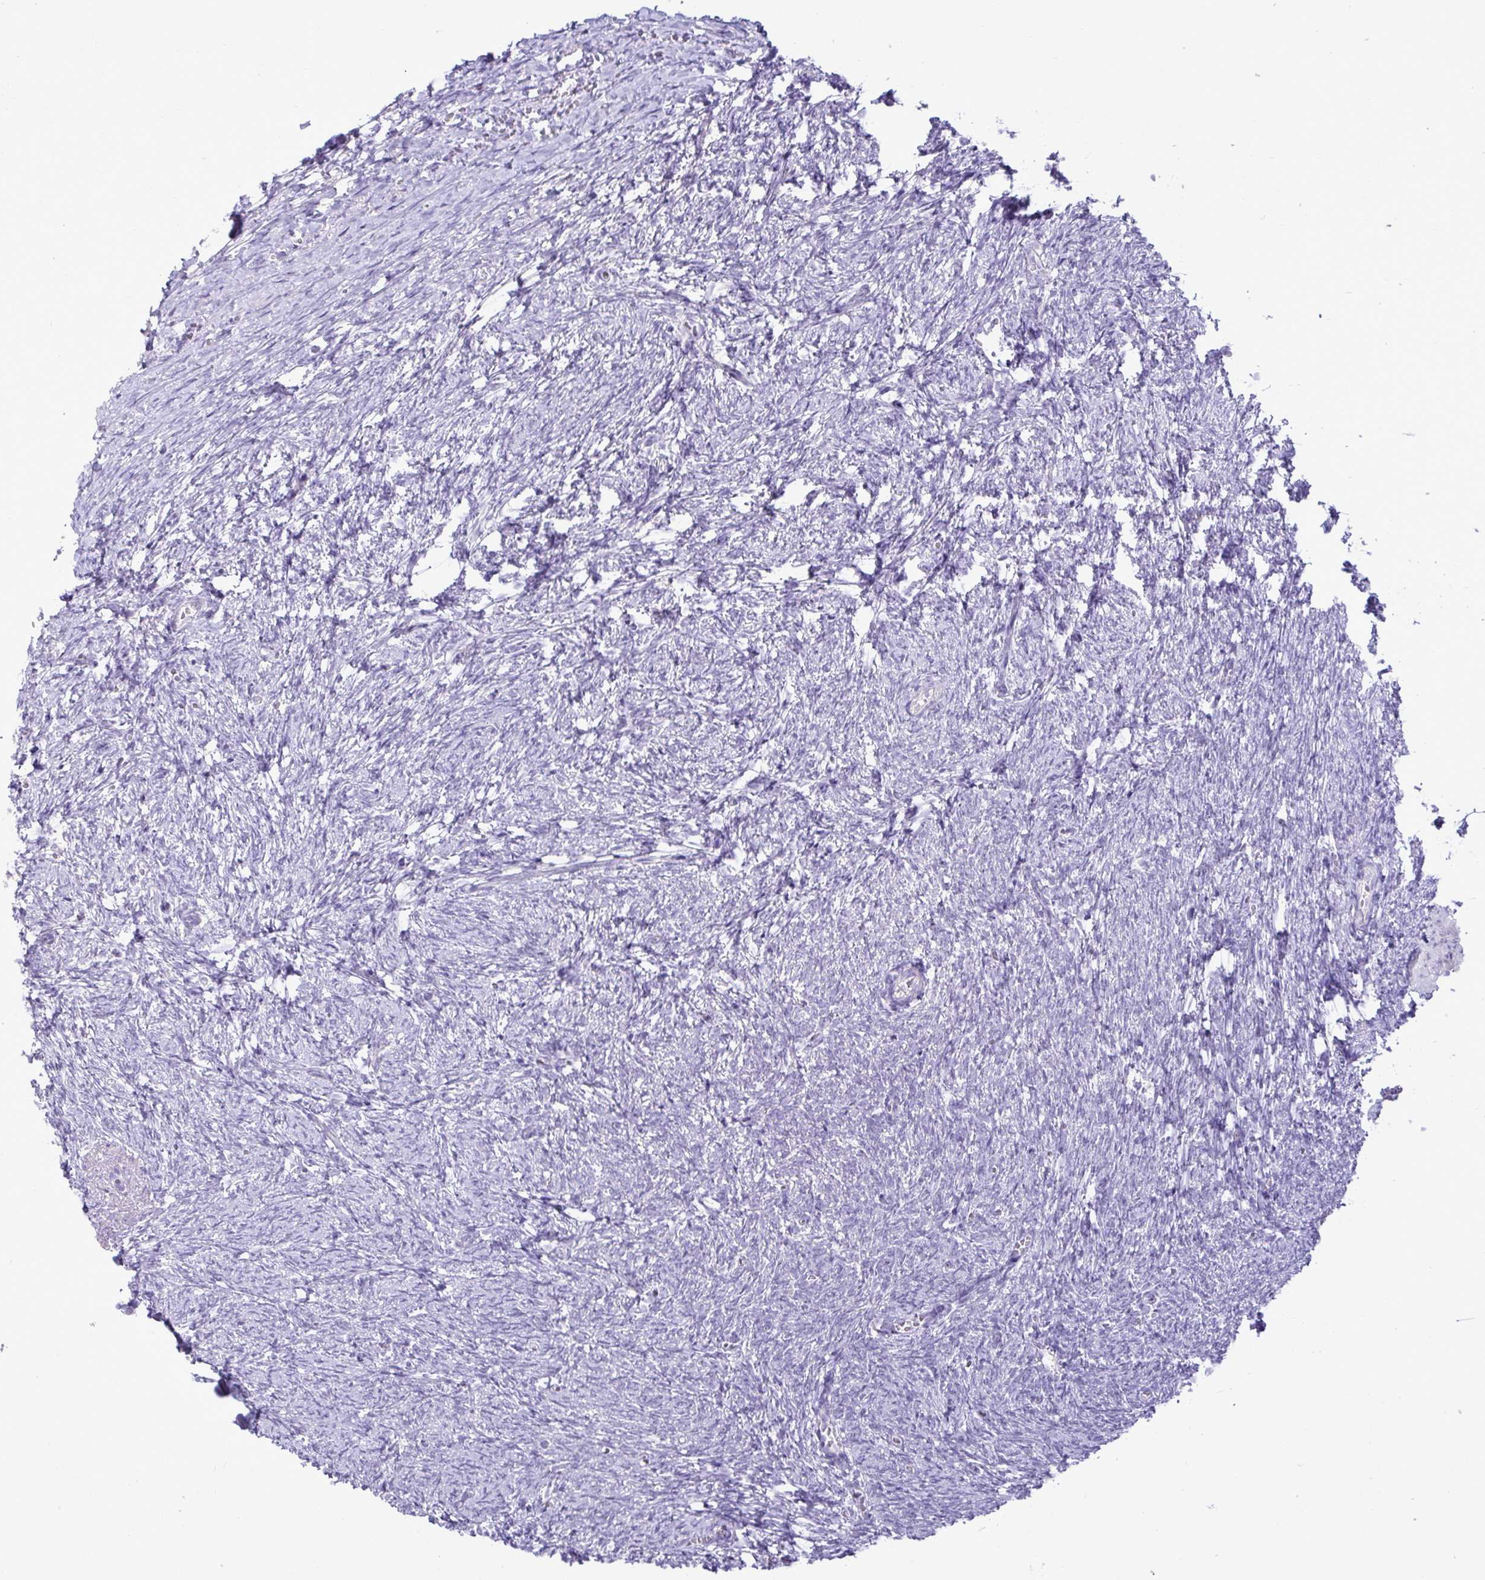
{"staining": {"intensity": "negative", "quantity": "none", "location": "none"}, "tissue": "ovary", "cell_type": "Follicle cells", "image_type": "normal", "snomed": [{"axis": "morphology", "description": "Normal tissue, NOS"}, {"axis": "topography", "description": "Ovary"}], "caption": "This photomicrograph is of normal ovary stained with immunohistochemistry (IHC) to label a protein in brown with the nuclei are counter-stained blue. There is no staining in follicle cells.", "gene": "C4orf33", "patient": {"sex": "female", "age": 41}}